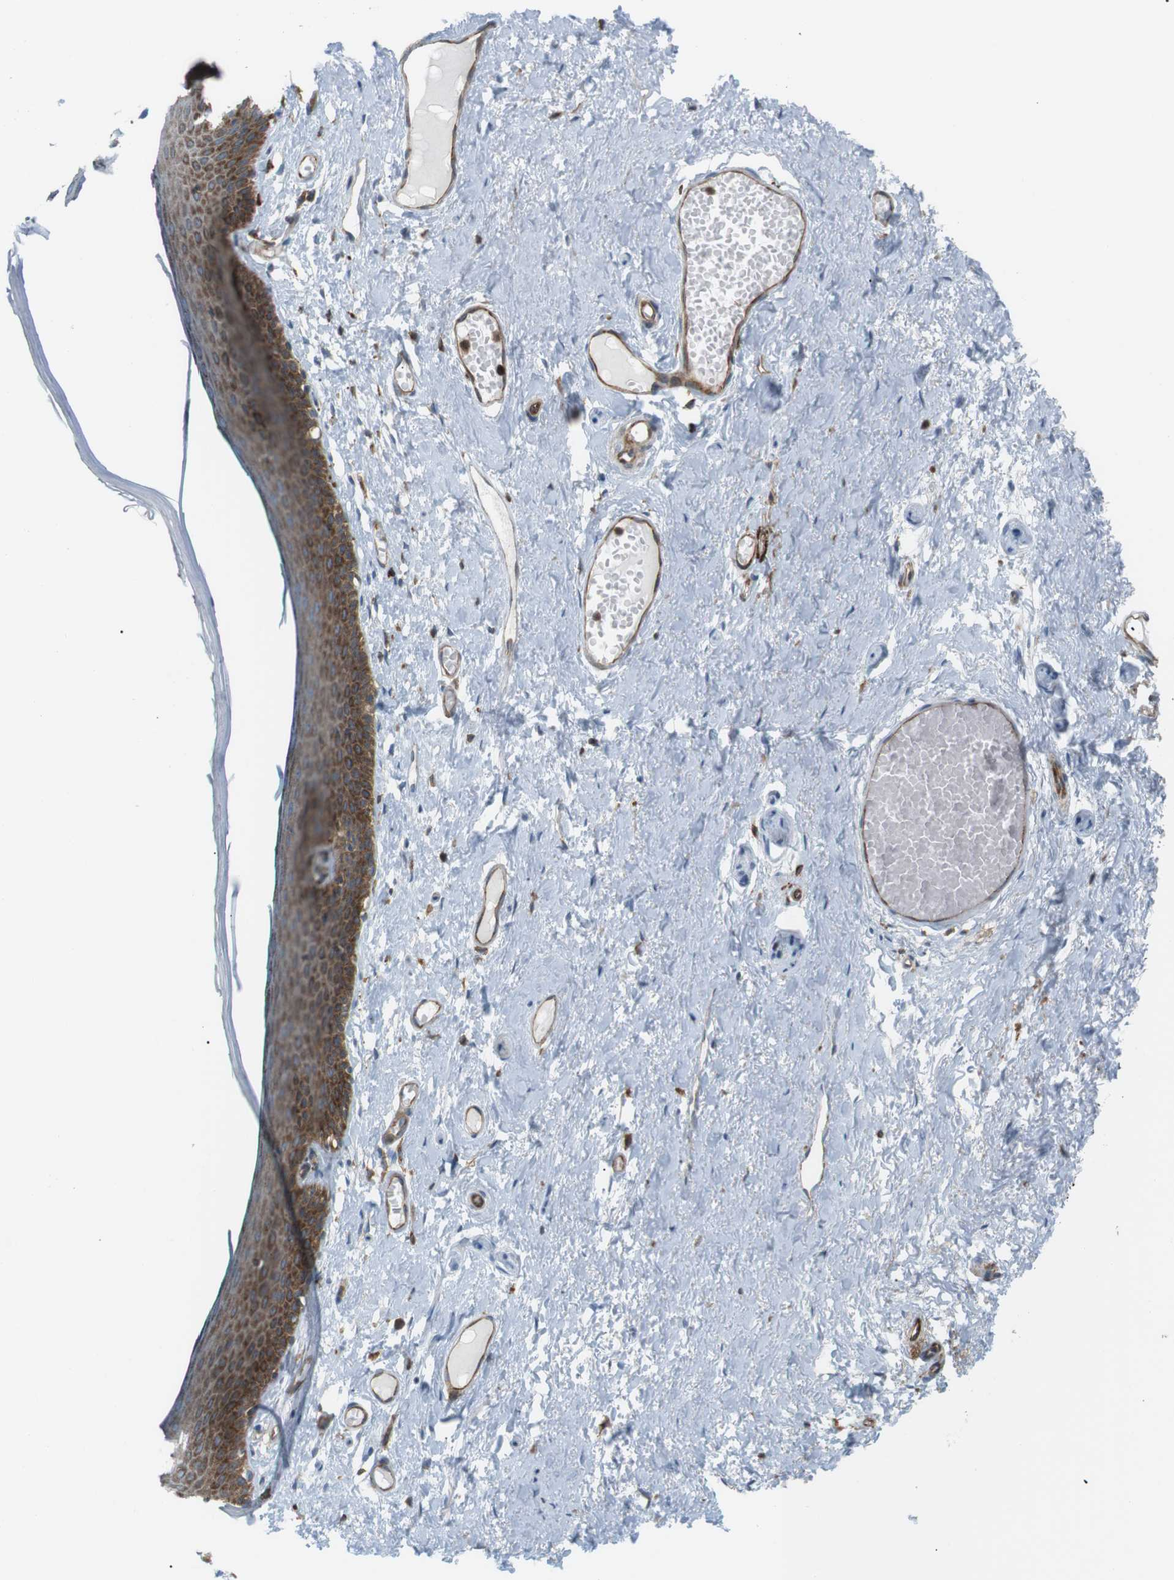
{"staining": {"intensity": "strong", "quantity": ">75%", "location": "cytoplasmic/membranous"}, "tissue": "skin", "cell_type": "Epidermal cells", "image_type": "normal", "snomed": [{"axis": "morphology", "description": "Normal tissue, NOS"}, {"axis": "topography", "description": "Adipose tissue"}, {"axis": "topography", "description": "Vascular tissue"}, {"axis": "topography", "description": "Anal"}, {"axis": "topography", "description": "Peripheral nerve tissue"}], "caption": "This histopathology image reveals immunohistochemistry staining of benign skin, with high strong cytoplasmic/membranous expression in about >75% of epidermal cells.", "gene": "FLII", "patient": {"sex": "female", "age": 54}}